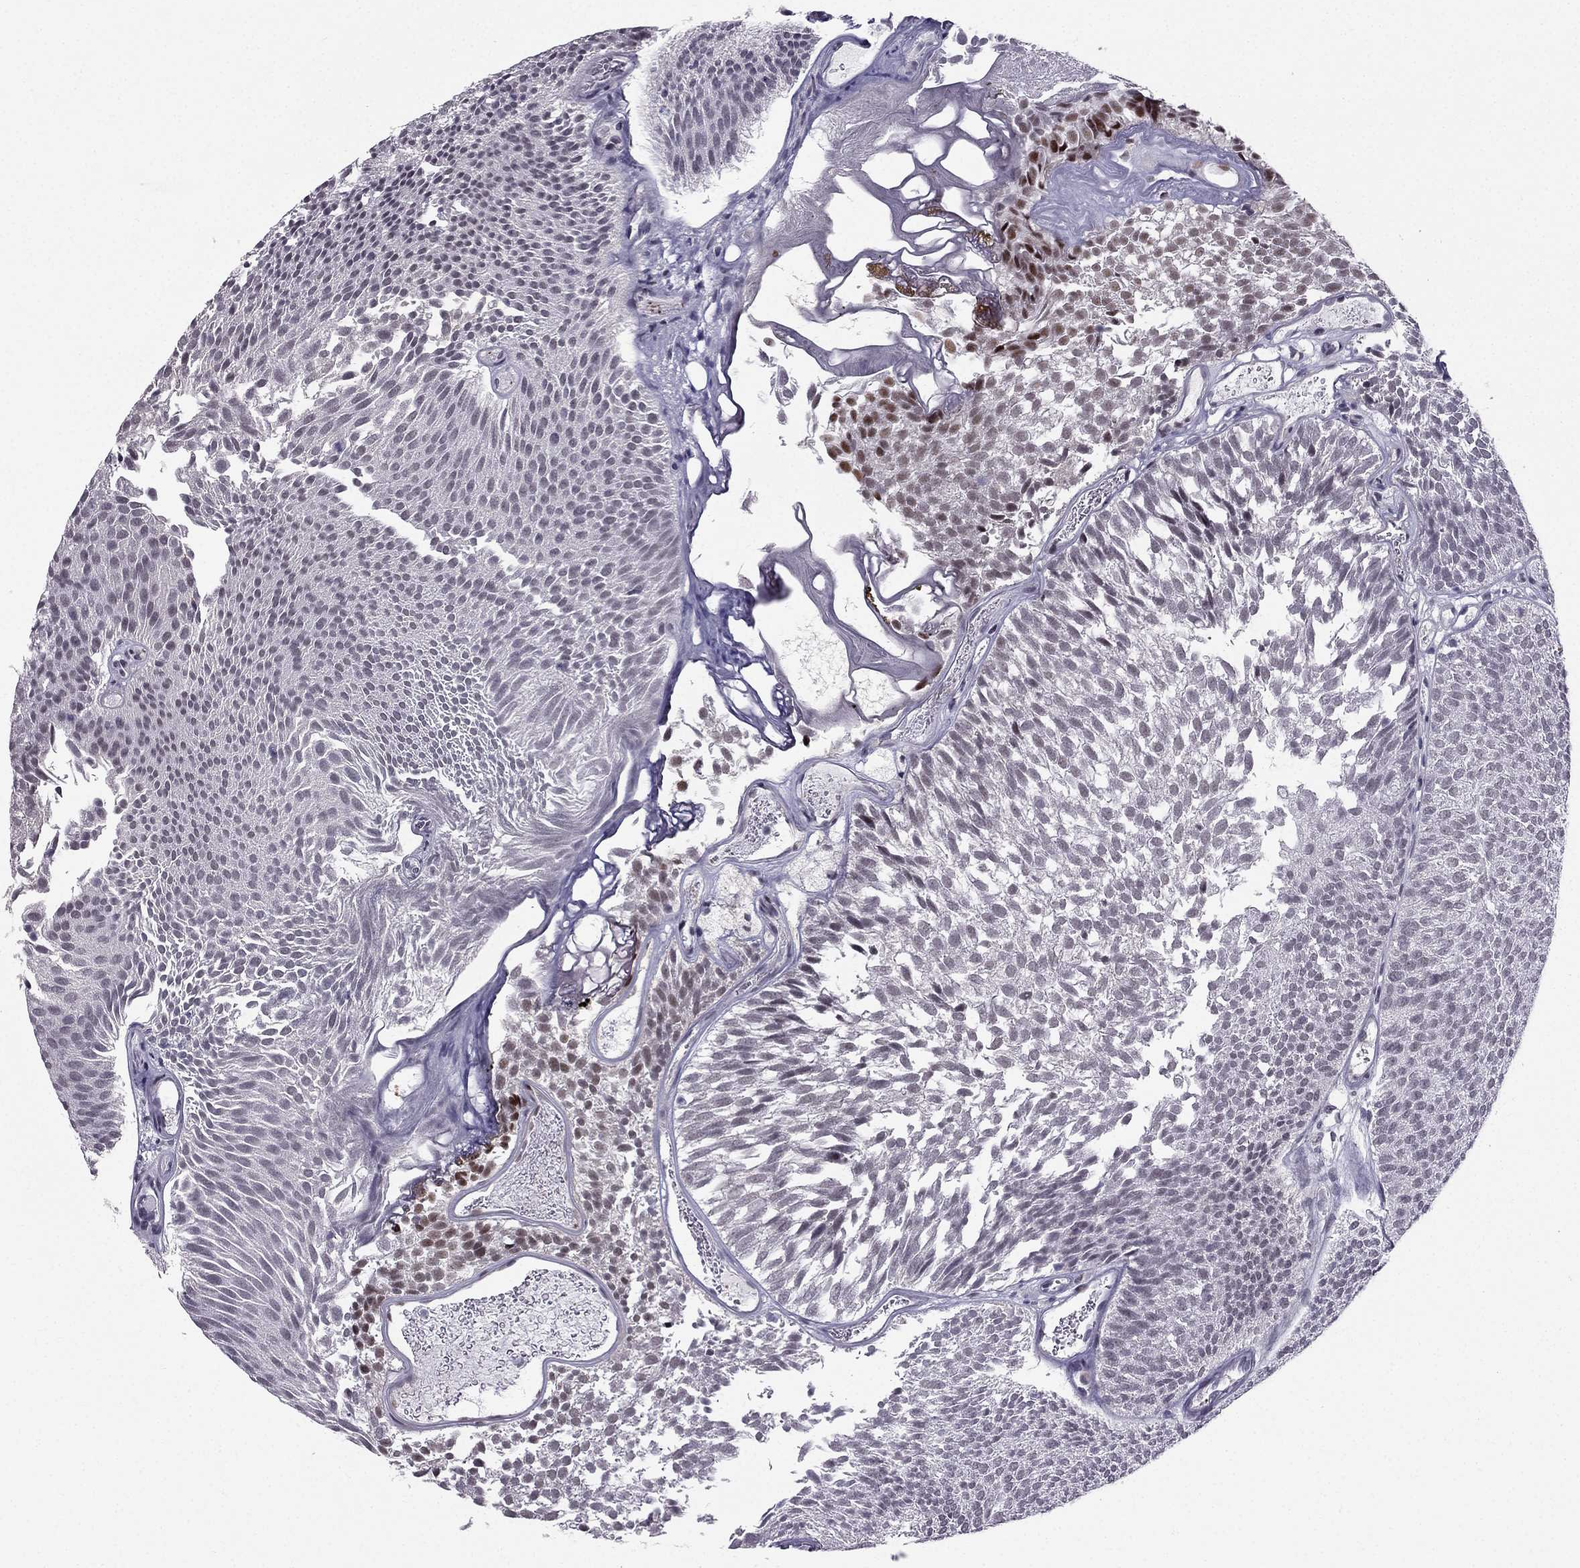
{"staining": {"intensity": "moderate", "quantity": "<25%", "location": "nuclear"}, "tissue": "urothelial cancer", "cell_type": "Tumor cells", "image_type": "cancer", "snomed": [{"axis": "morphology", "description": "Urothelial carcinoma, Low grade"}, {"axis": "topography", "description": "Urinary bladder"}], "caption": "The photomicrograph displays immunohistochemical staining of urothelial cancer. There is moderate nuclear expression is identified in approximately <25% of tumor cells.", "gene": "RPRD2", "patient": {"sex": "male", "age": 52}}